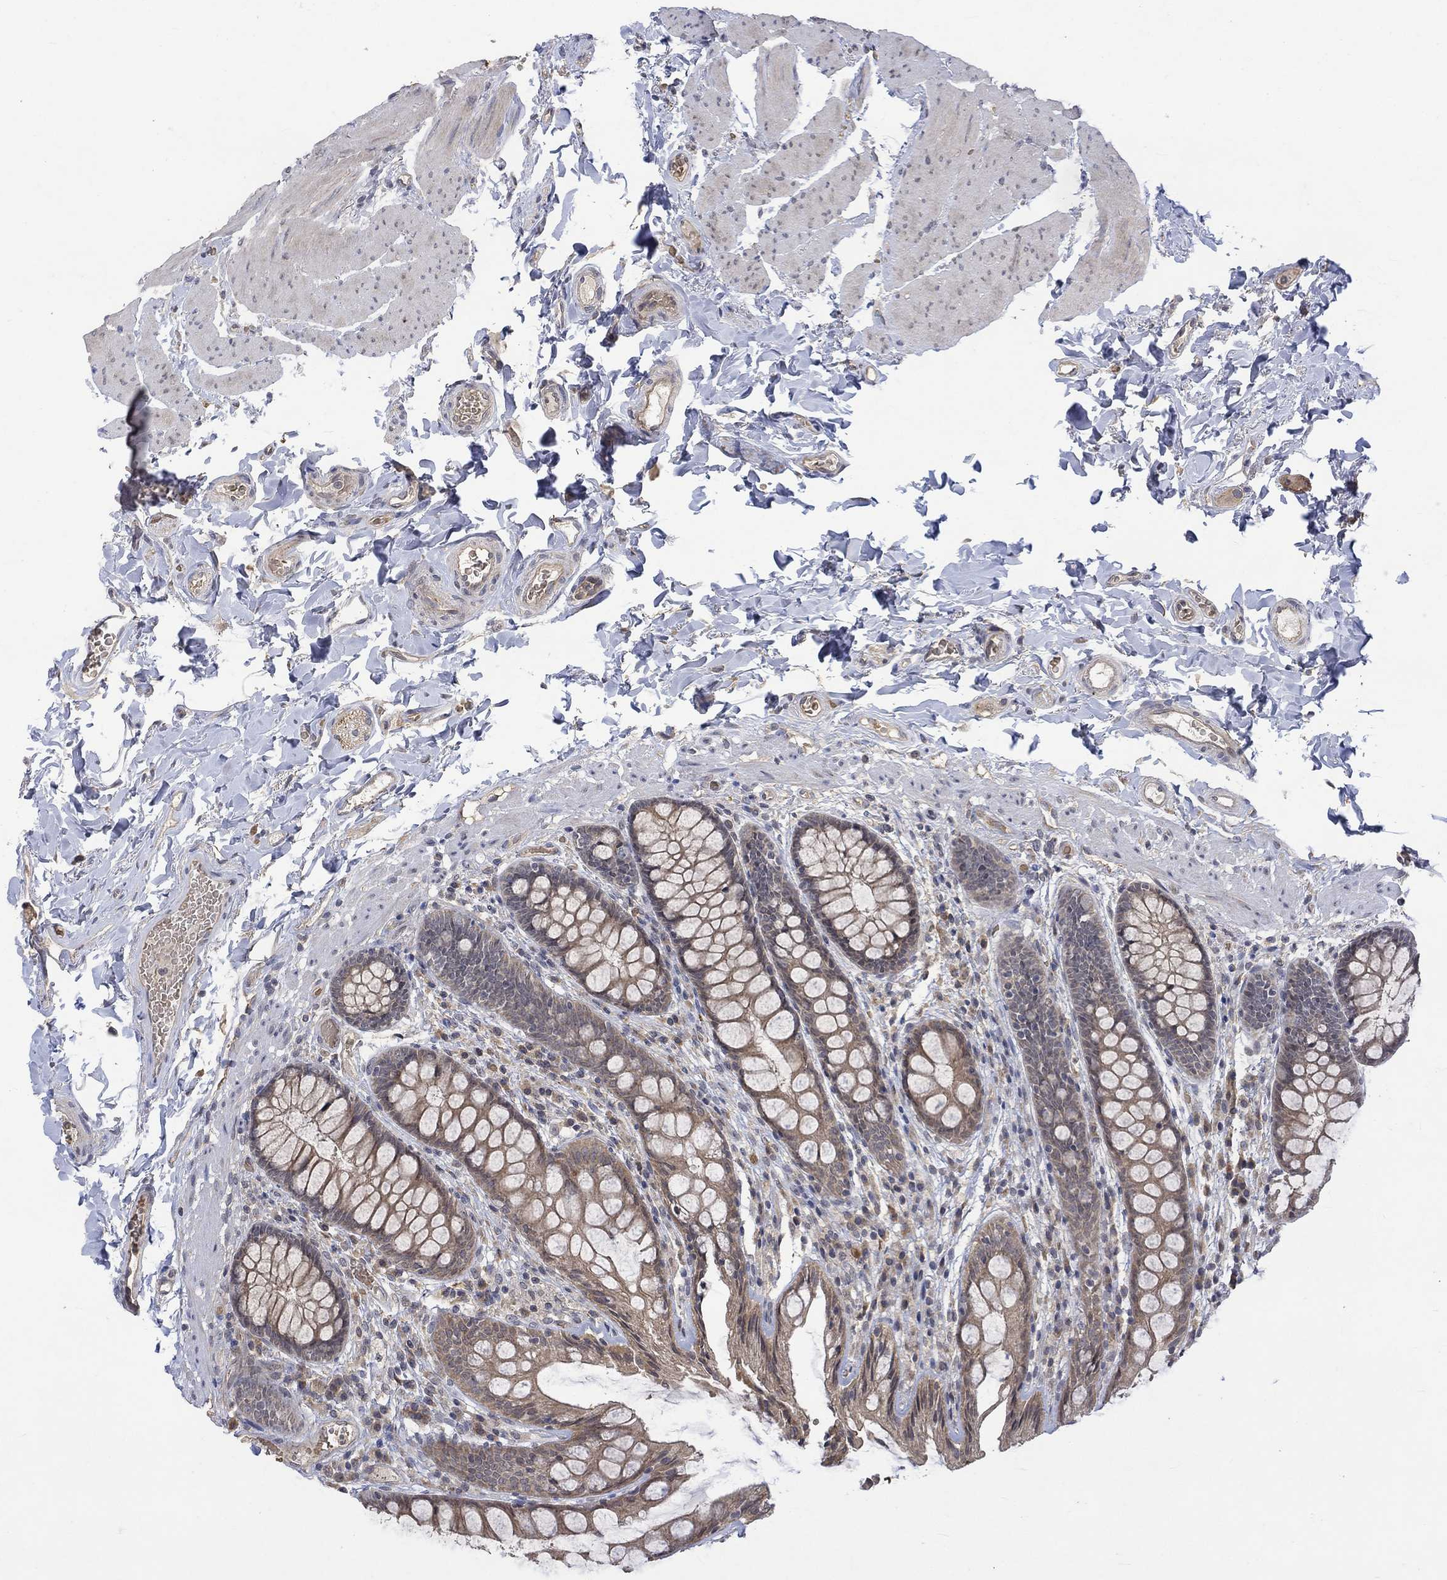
{"staining": {"intensity": "negative", "quantity": "none", "location": "none"}, "tissue": "colon", "cell_type": "Endothelial cells", "image_type": "normal", "snomed": [{"axis": "morphology", "description": "Normal tissue, NOS"}, {"axis": "topography", "description": "Colon"}], "caption": "The micrograph displays no staining of endothelial cells in benign colon. (Stains: DAB IHC with hematoxylin counter stain, Microscopy: brightfield microscopy at high magnification).", "gene": "GRIN2D", "patient": {"sex": "female", "age": 86}}